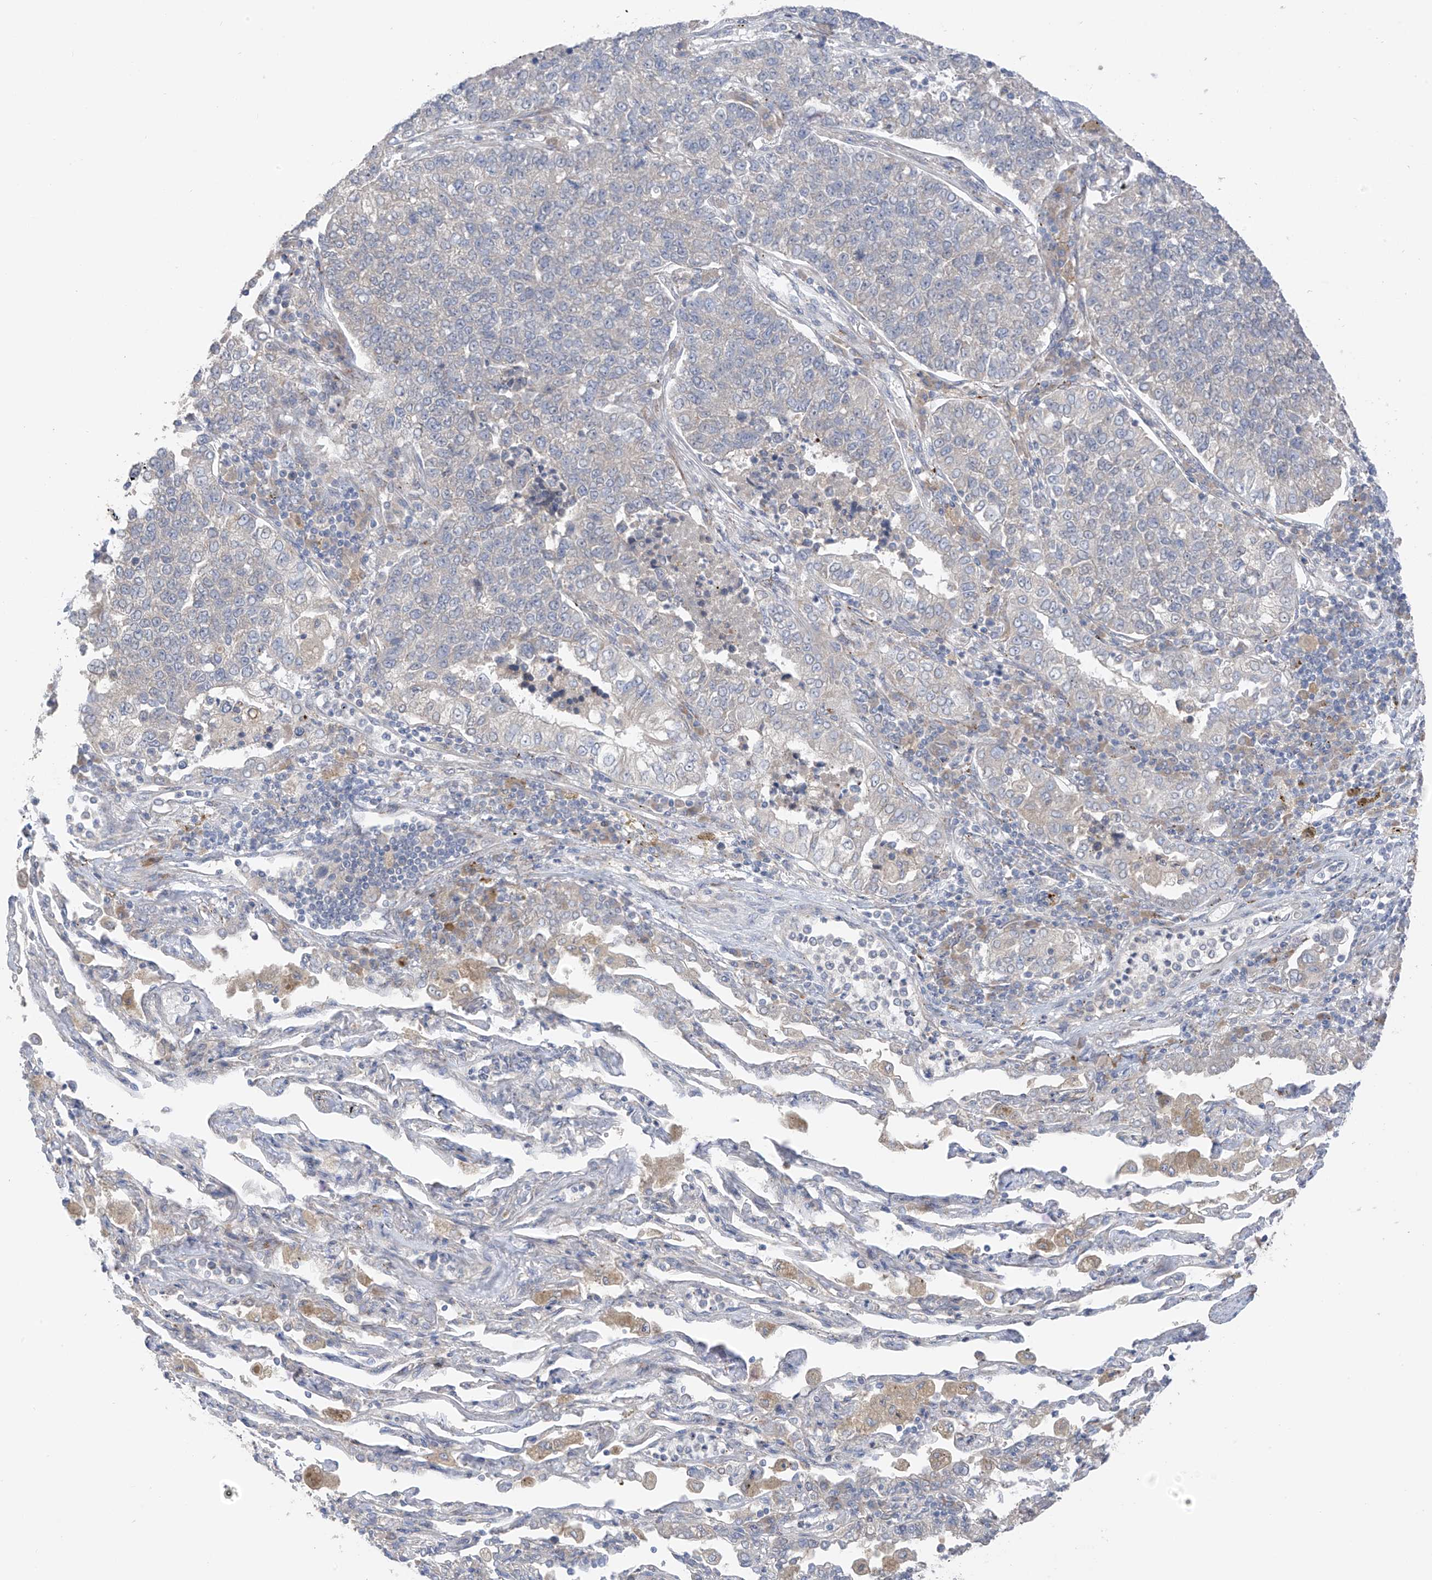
{"staining": {"intensity": "negative", "quantity": "none", "location": "none"}, "tissue": "lung cancer", "cell_type": "Tumor cells", "image_type": "cancer", "snomed": [{"axis": "morphology", "description": "Adenocarcinoma, NOS"}, {"axis": "topography", "description": "Lung"}], "caption": "A high-resolution histopathology image shows IHC staining of lung adenocarcinoma, which demonstrates no significant staining in tumor cells.", "gene": "NALCN", "patient": {"sex": "male", "age": 49}}